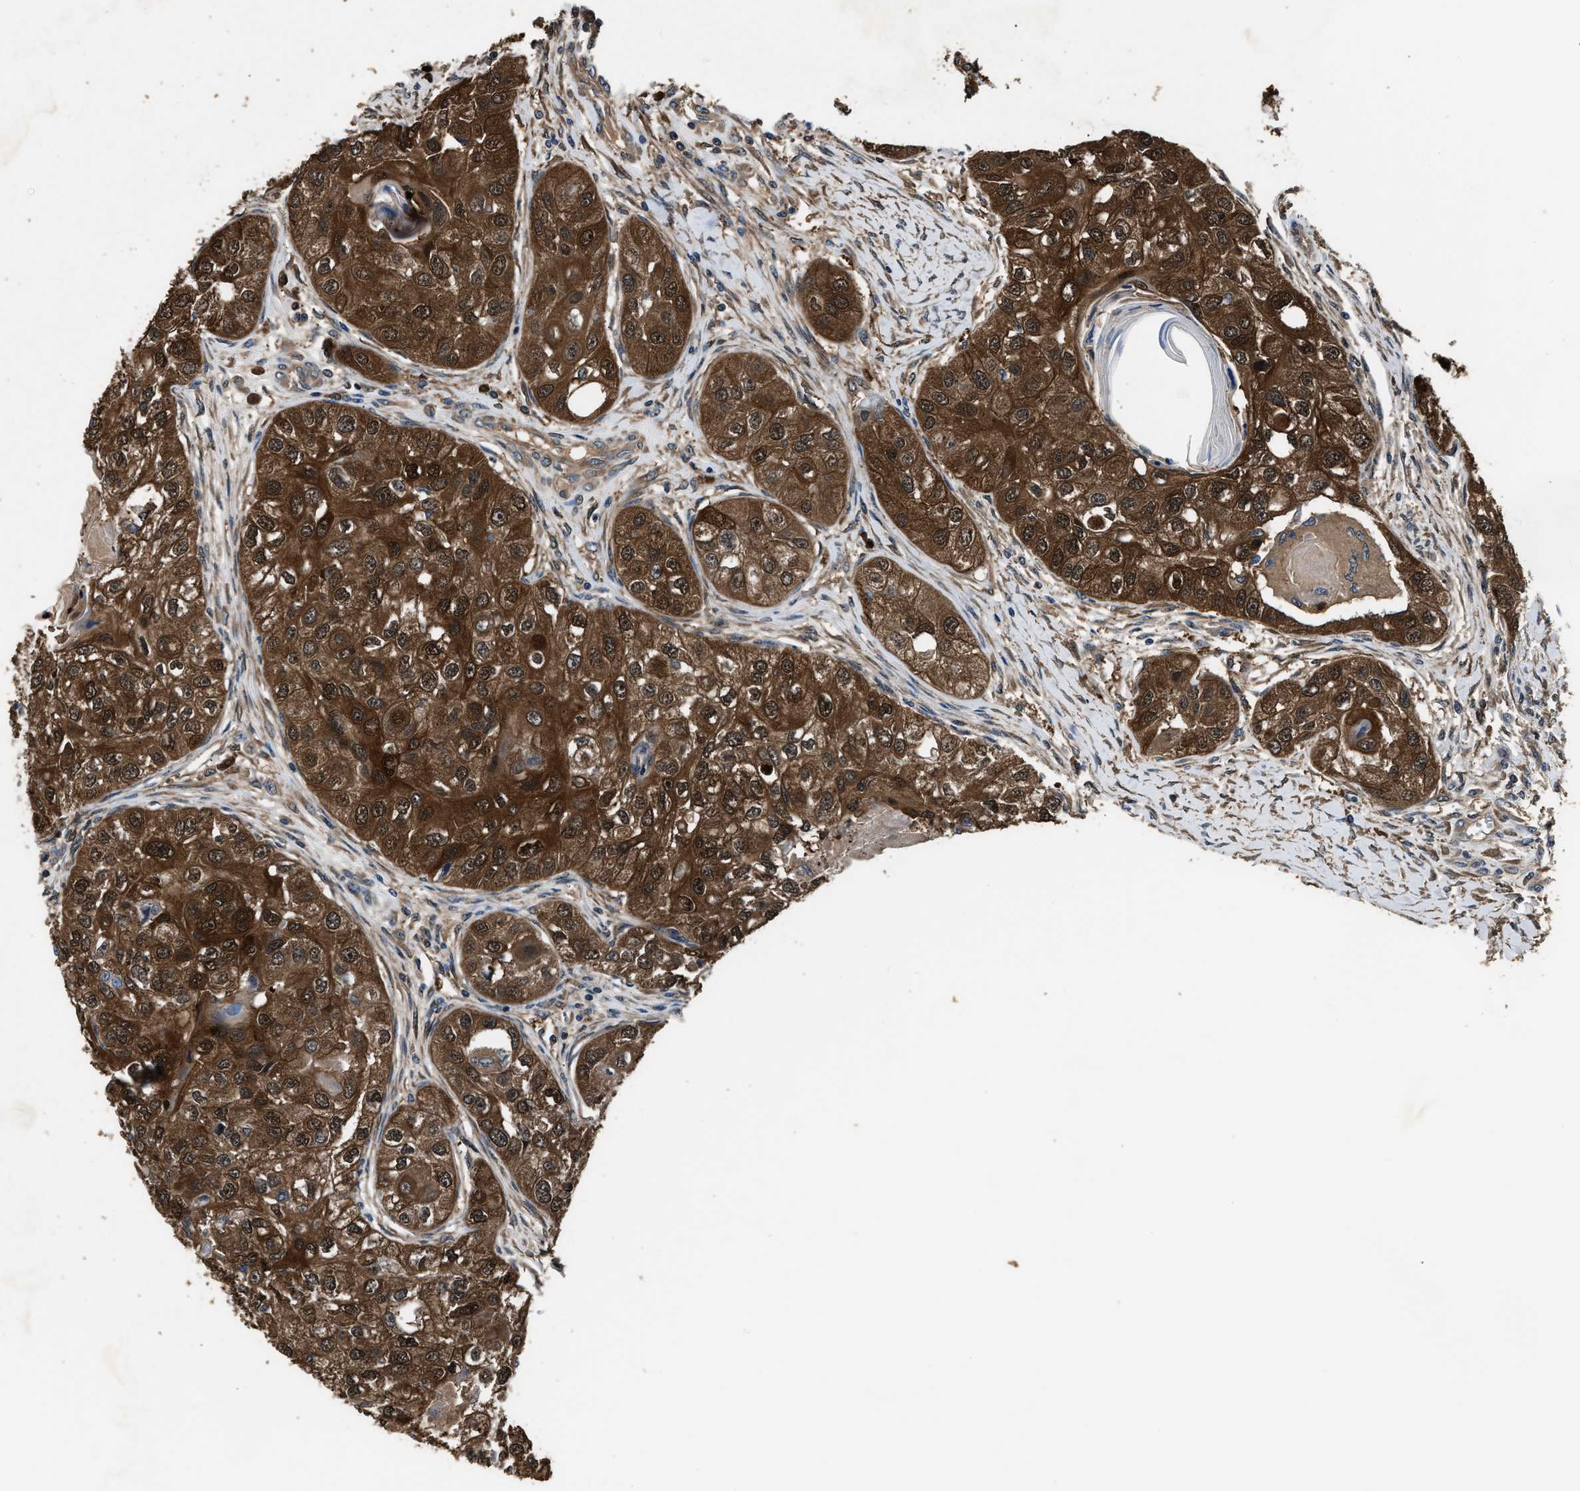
{"staining": {"intensity": "strong", "quantity": ">75%", "location": "cytoplasmic/membranous"}, "tissue": "head and neck cancer", "cell_type": "Tumor cells", "image_type": "cancer", "snomed": [{"axis": "morphology", "description": "Normal tissue, NOS"}, {"axis": "morphology", "description": "Squamous cell carcinoma, NOS"}, {"axis": "topography", "description": "Skeletal muscle"}, {"axis": "topography", "description": "Head-Neck"}], "caption": "This is a photomicrograph of IHC staining of head and neck cancer, which shows strong positivity in the cytoplasmic/membranous of tumor cells.", "gene": "GSTP1", "patient": {"sex": "male", "age": 51}}